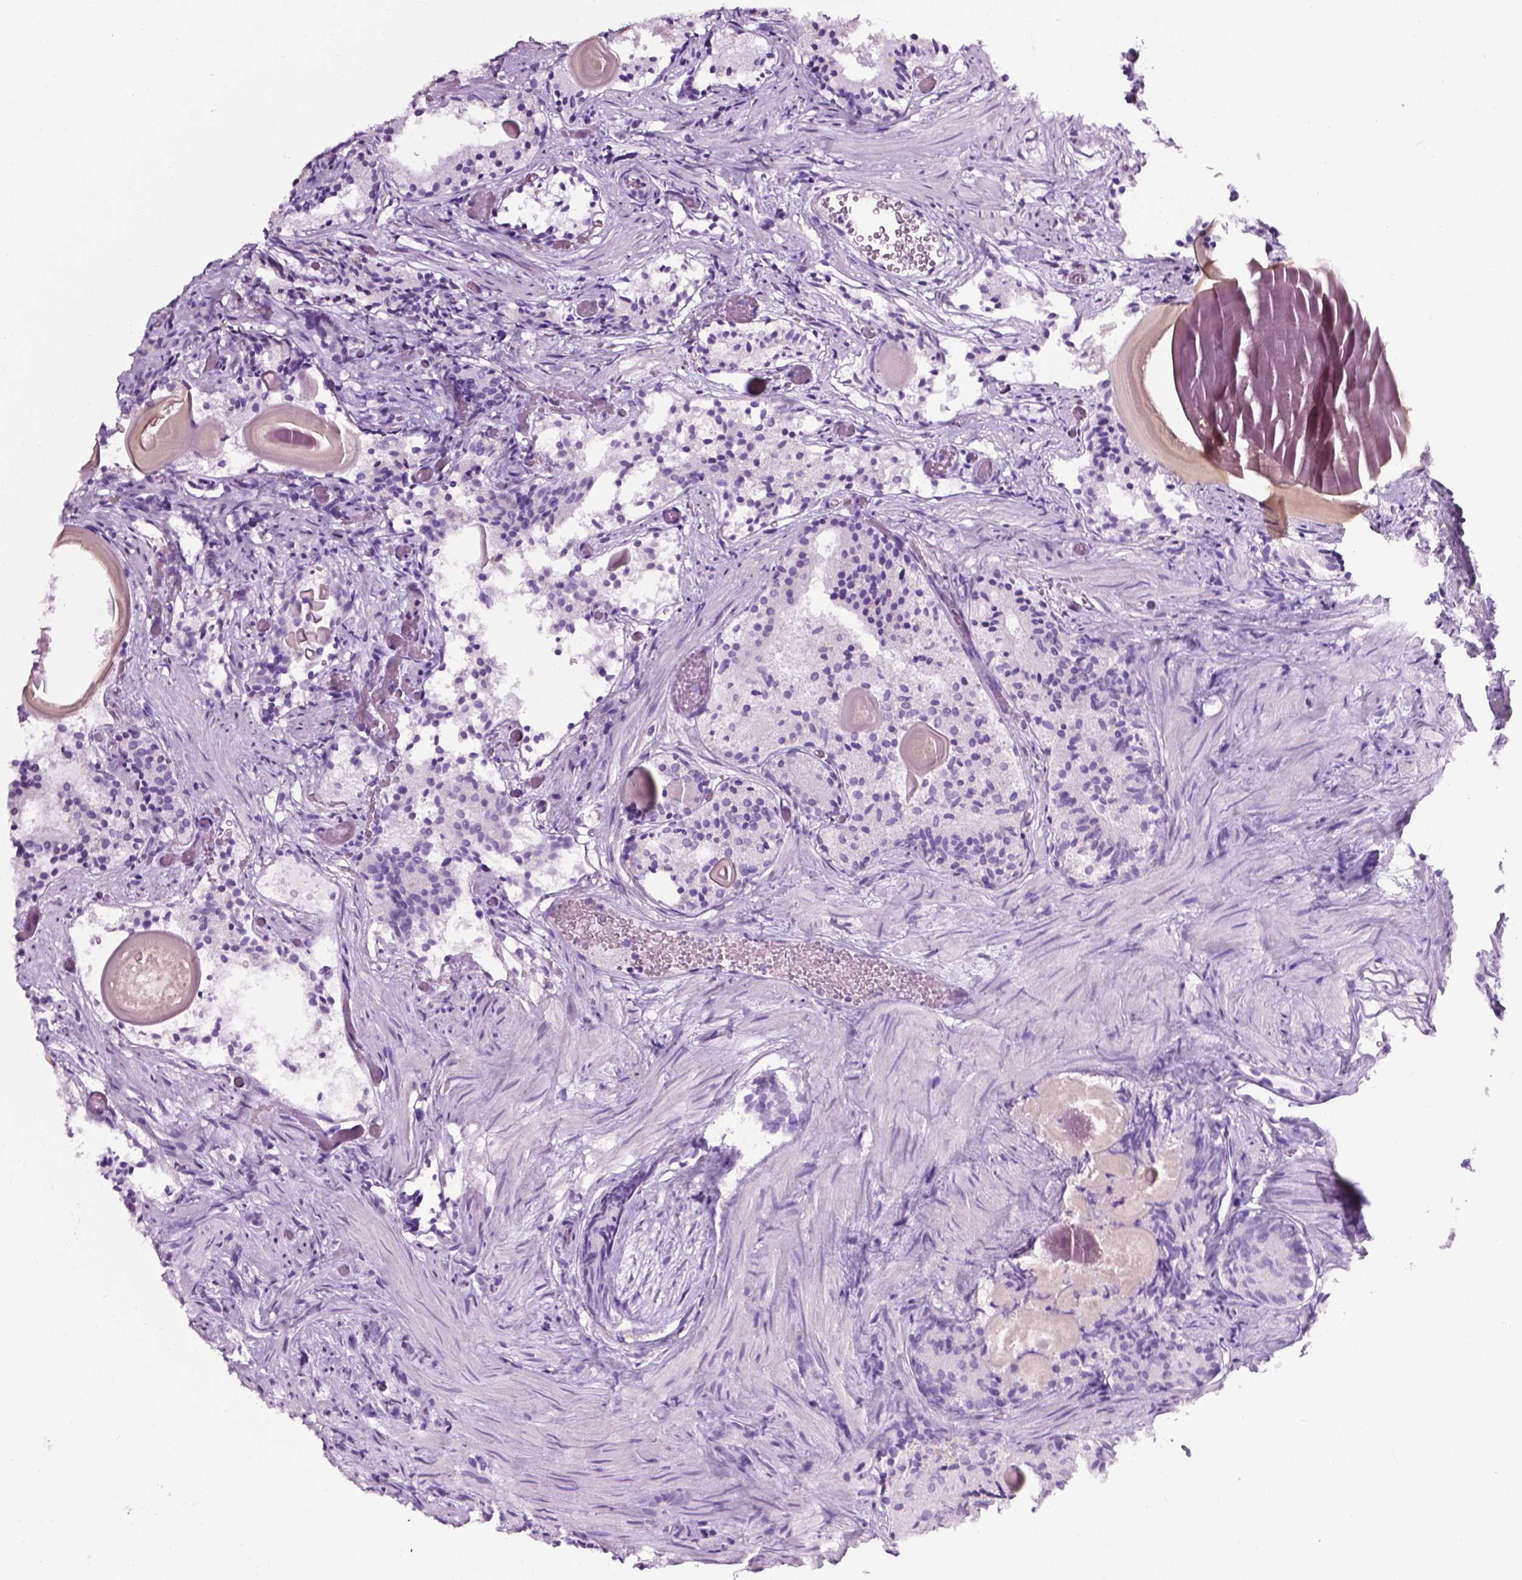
{"staining": {"intensity": "negative", "quantity": "none", "location": "none"}, "tissue": "prostate cancer", "cell_type": "Tumor cells", "image_type": "cancer", "snomed": [{"axis": "morphology", "description": "Adenocarcinoma, High grade"}, {"axis": "topography", "description": "Prostate"}], "caption": "Immunohistochemistry of human high-grade adenocarcinoma (prostate) exhibits no positivity in tumor cells.", "gene": "LELP1", "patient": {"sex": "male", "age": 90}}